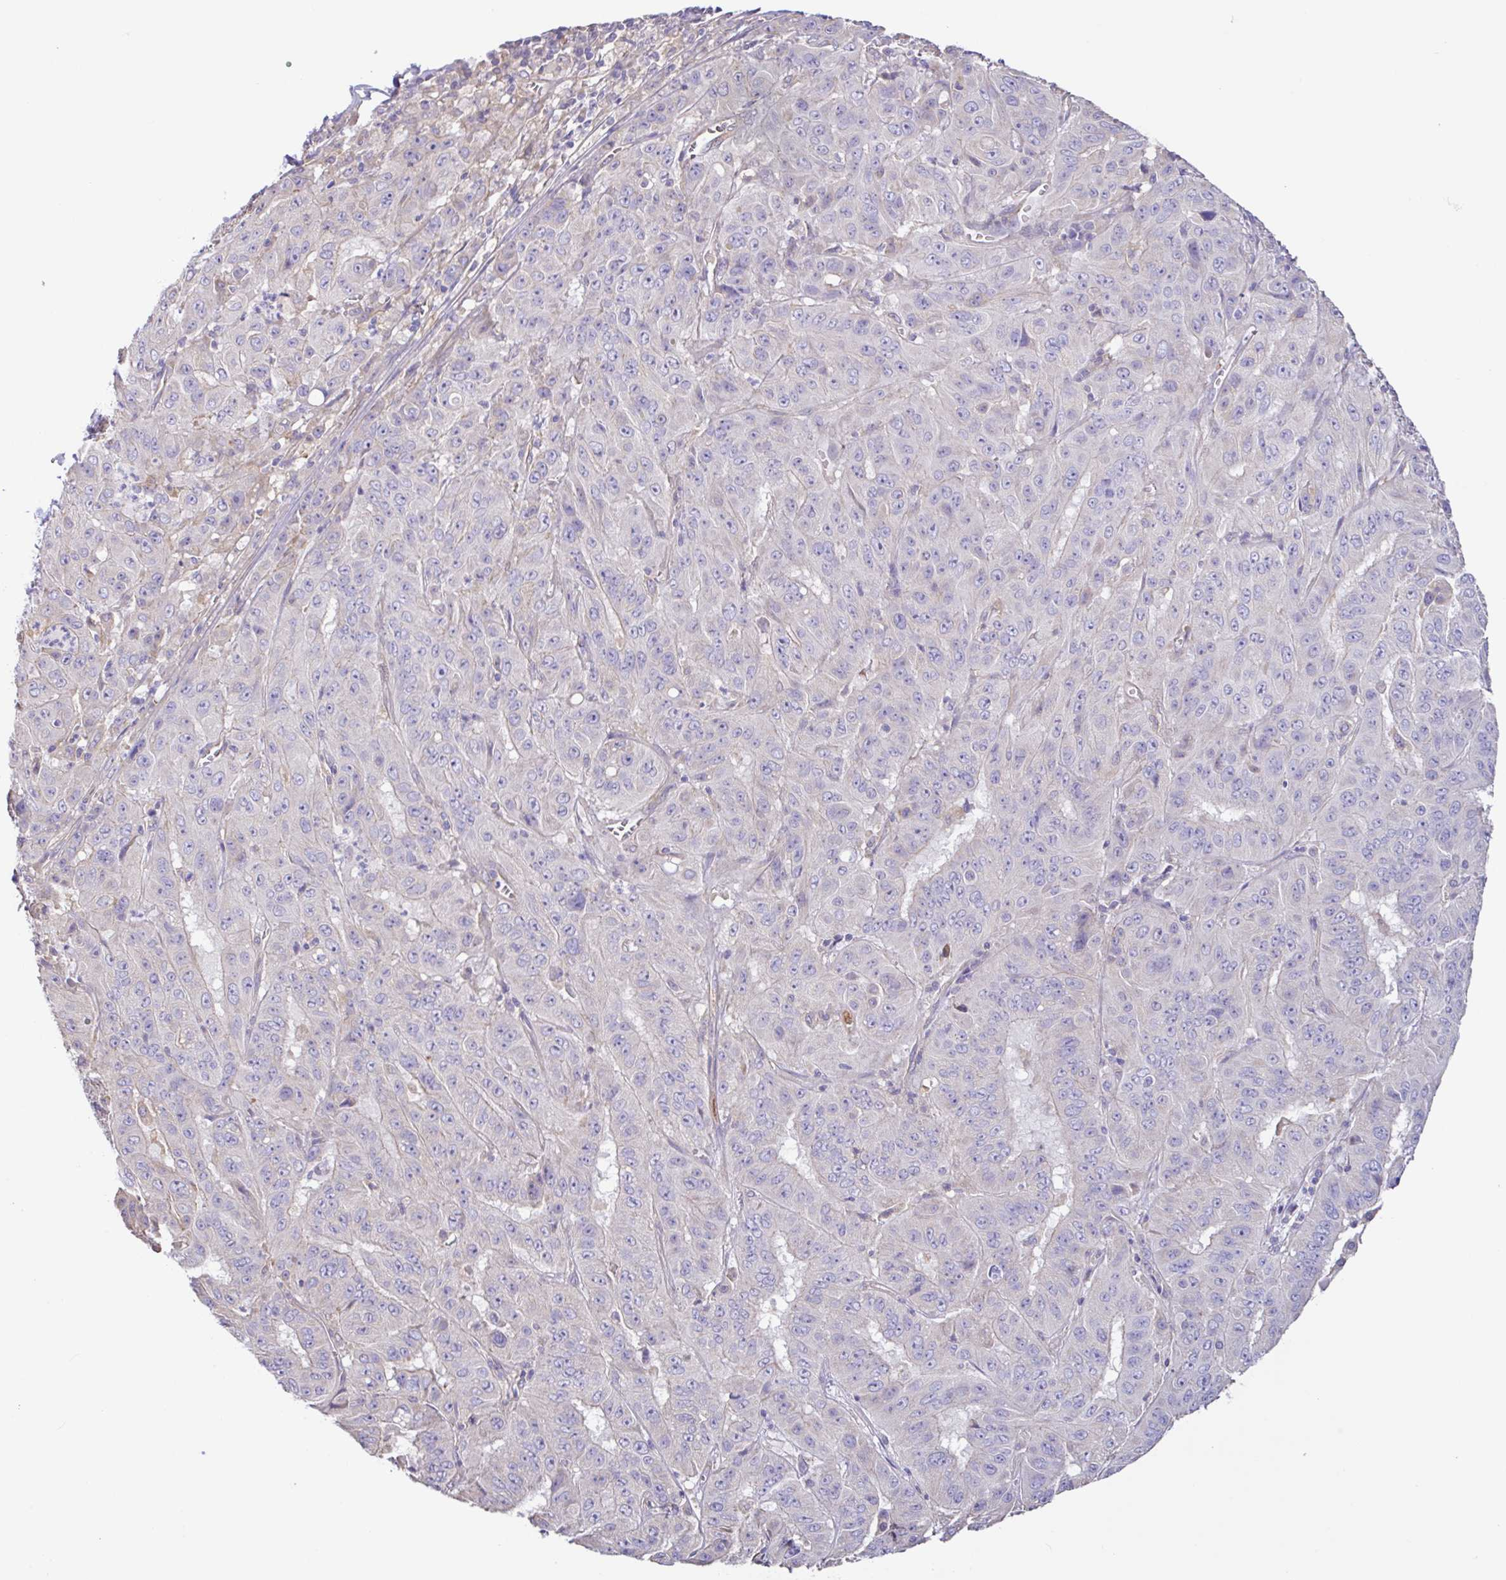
{"staining": {"intensity": "negative", "quantity": "none", "location": "none"}, "tissue": "pancreatic cancer", "cell_type": "Tumor cells", "image_type": "cancer", "snomed": [{"axis": "morphology", "description": "Adenocarcinoma, NOS"}, {"axis": "topography", "description": "Pancreas"}], "caption": "The image displays no staining of tumor cells in pancreatic adenocarcinoma. (DAB IHC visualized using brightfield microscopy, high magnification).", "gene": "PLCD4", "patient": {"sex": "male", "age": 63}}